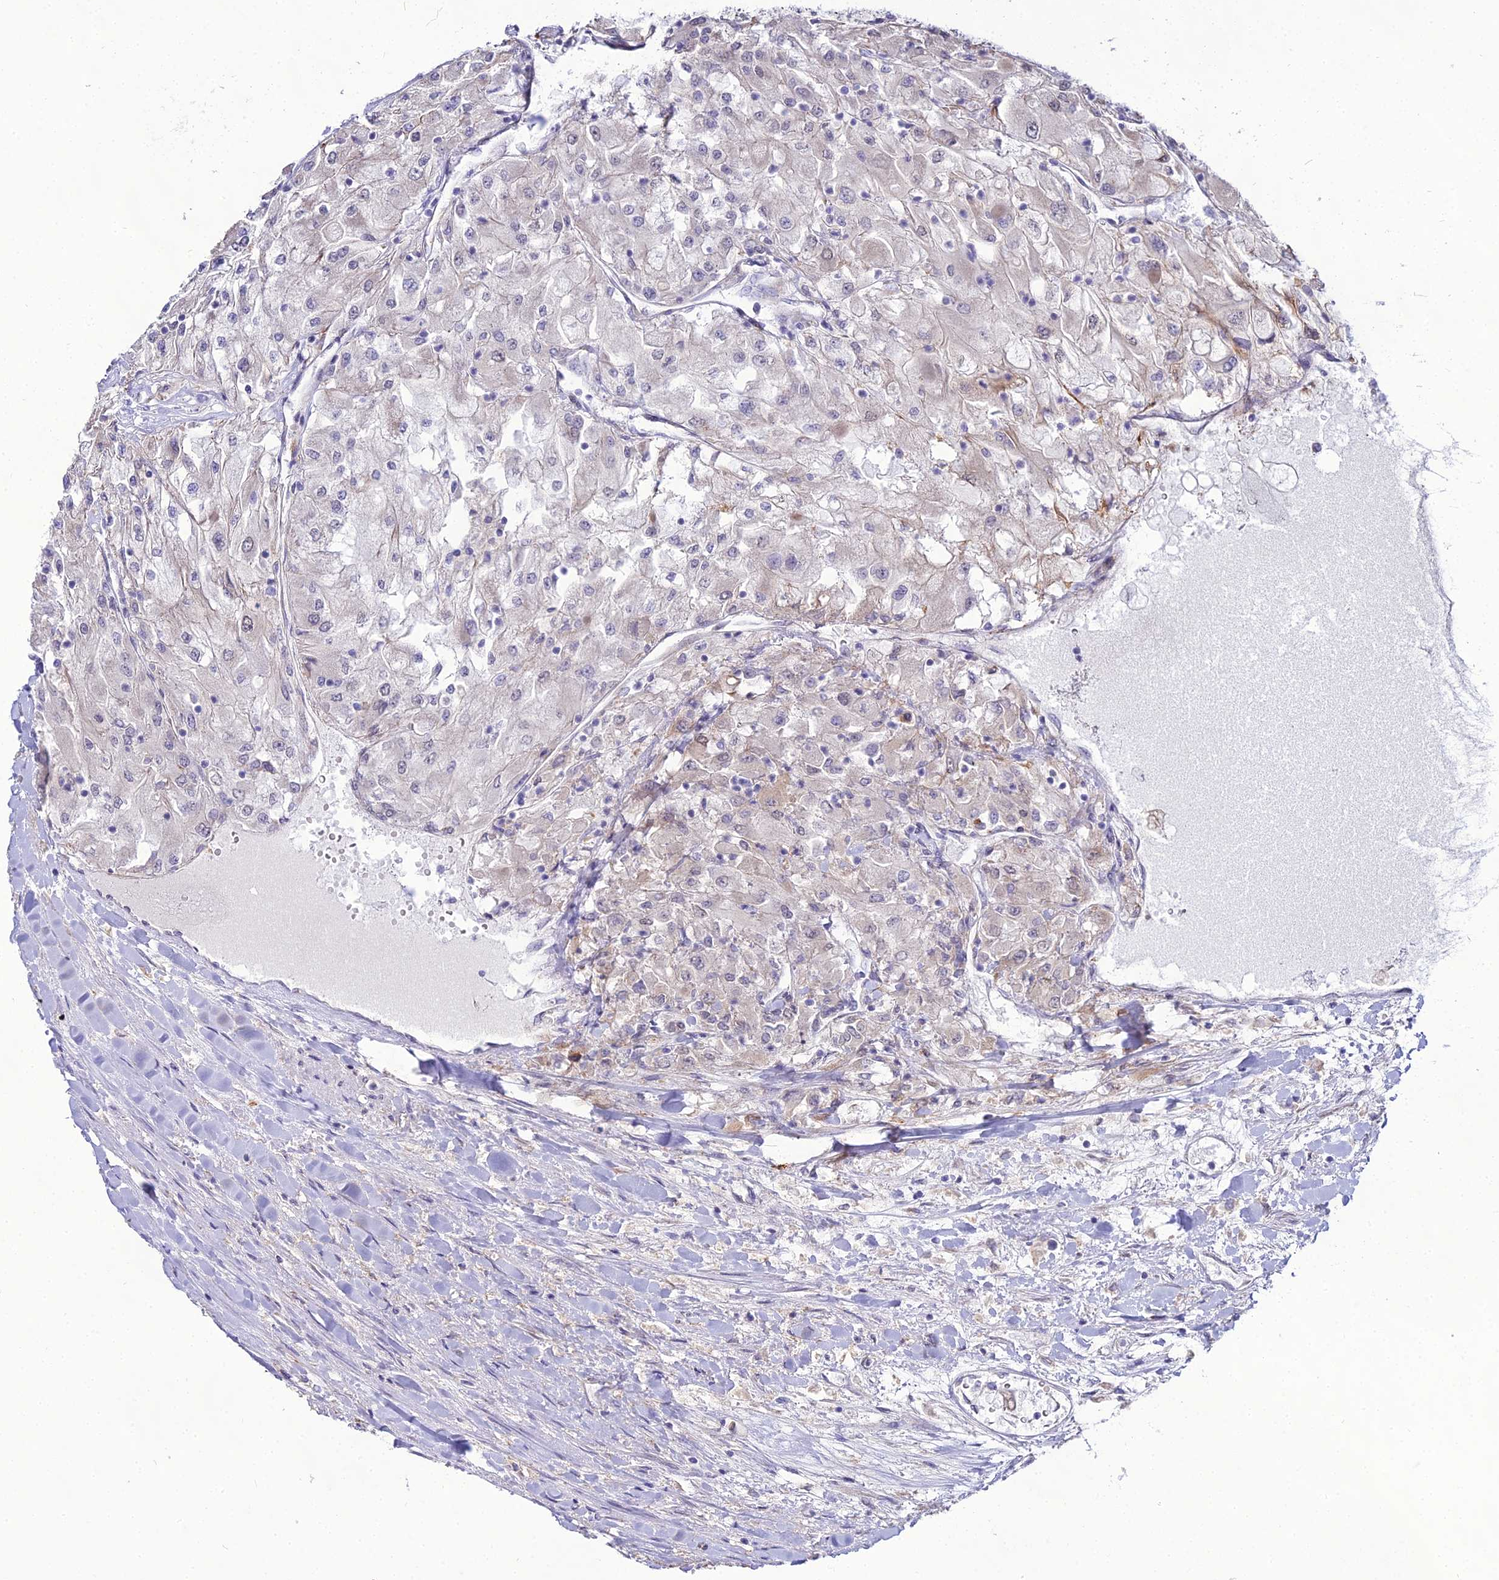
{"staining": {"intensity": "weak", "quantity": "<25%", "location": "cytoplasmic/membranous"}, "tissue": "renal cancer", "cell_type": "Tumor cells", "image_type": "cancer", "snomed": [{"axis": "morphology", "description": "Adenocarcinoma, NOS"}, {"axis": "topography", "description": "Kidney"}], "caption": "The immunohistochemistry micrograph has no significant staining in tumor cells of renal cancer tissue.", "gene": "TROAP", "patient": {"sex": "male", "age": 80}}